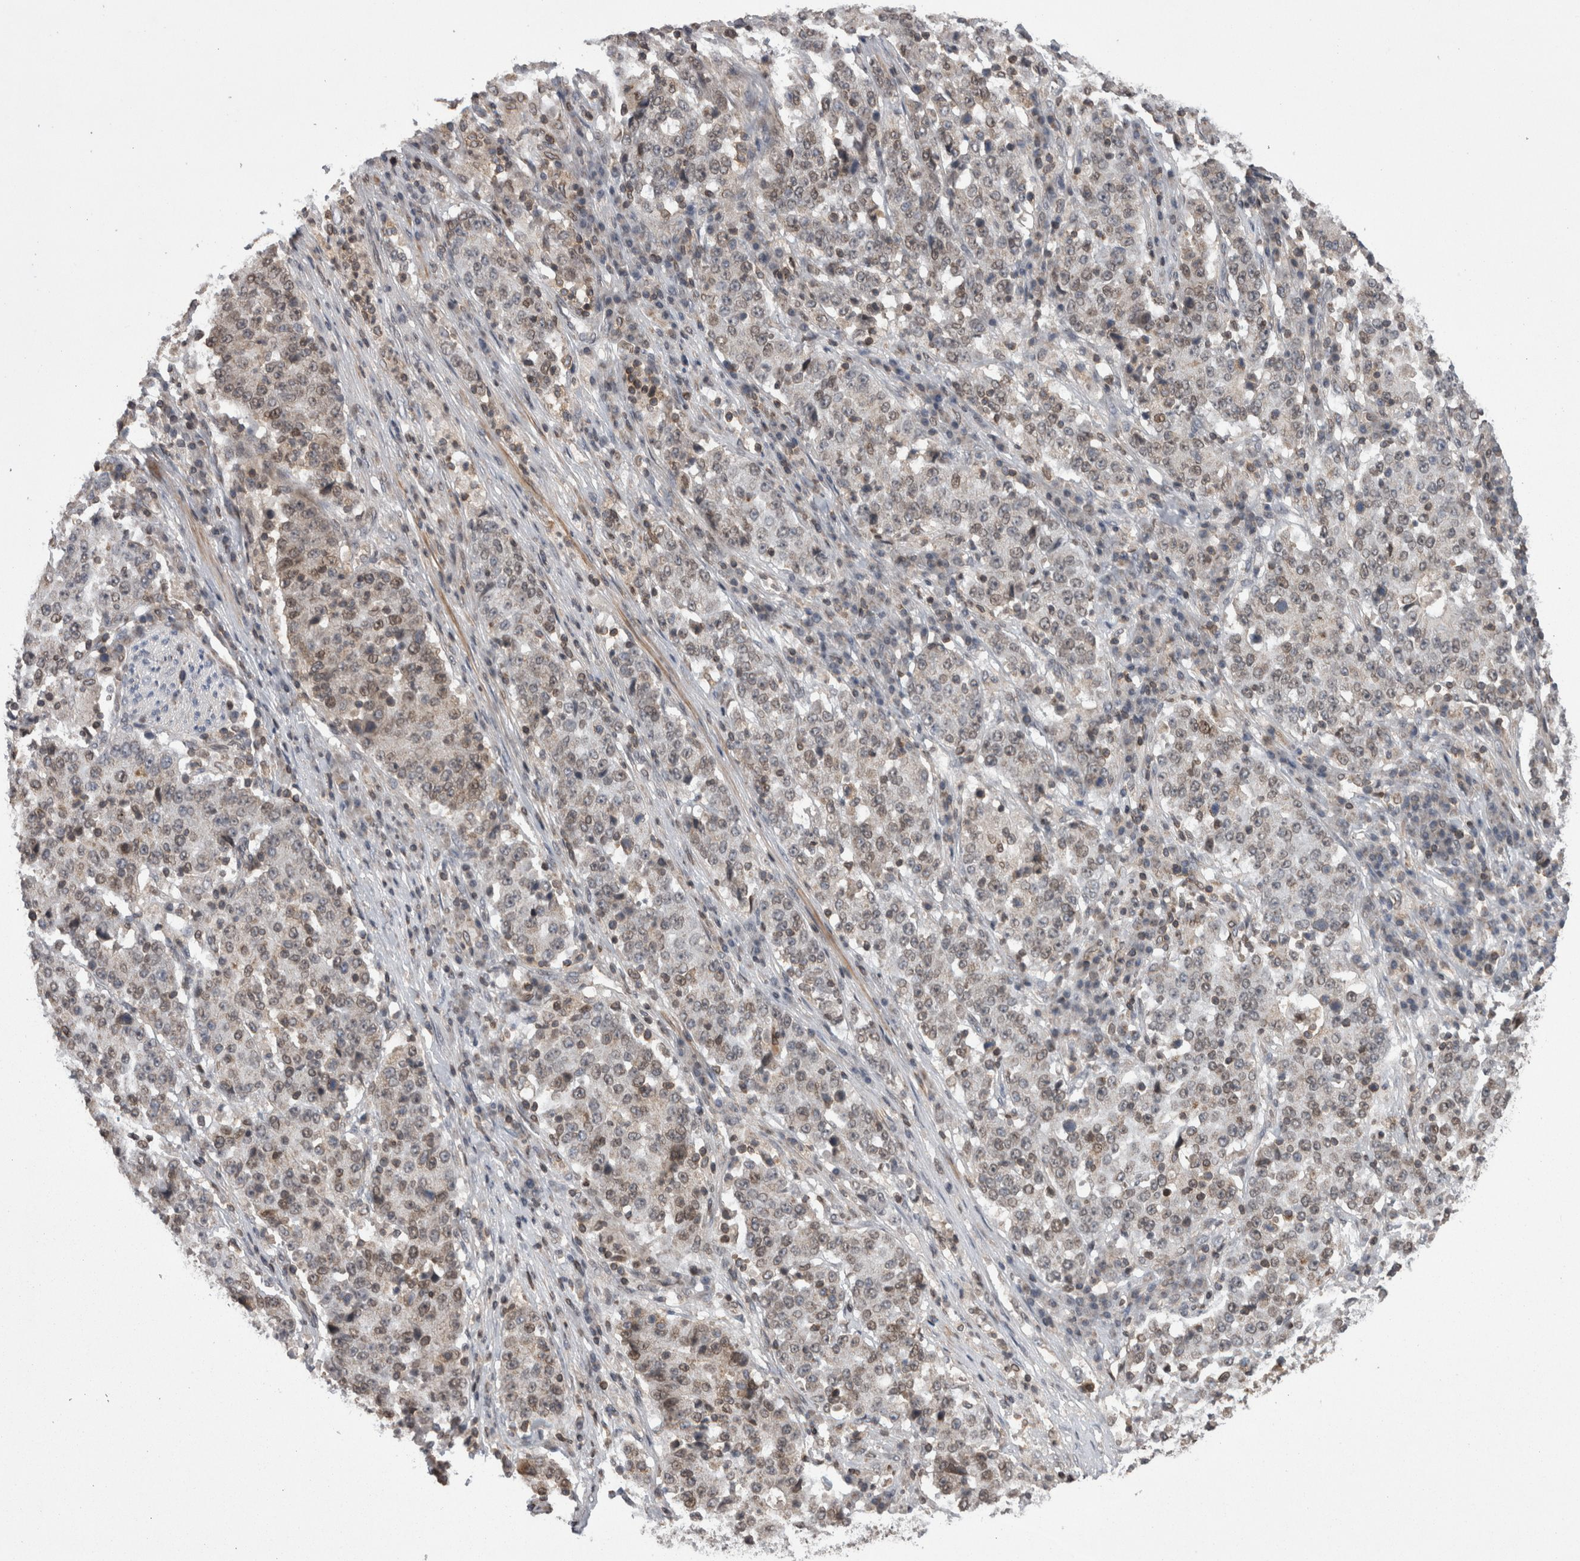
{"staining": {"intensity": "weak", "quantity": "<25%", "location": "nuclear"}, "tissue": "stomach cancer", "cell_type": "Tumor cells", "image_type": "cancer", "snomed": [{"axis": "morphology", "description": "Adenocarcinoma, NOS"}, {"axis": "topography", "description": "Stomach"}], "caption": "IHC of stomach adenocarcinoma displays no staining in tumor cells.", "gene": "DARS2", "patient": {"sex": "male", "age": 59}}